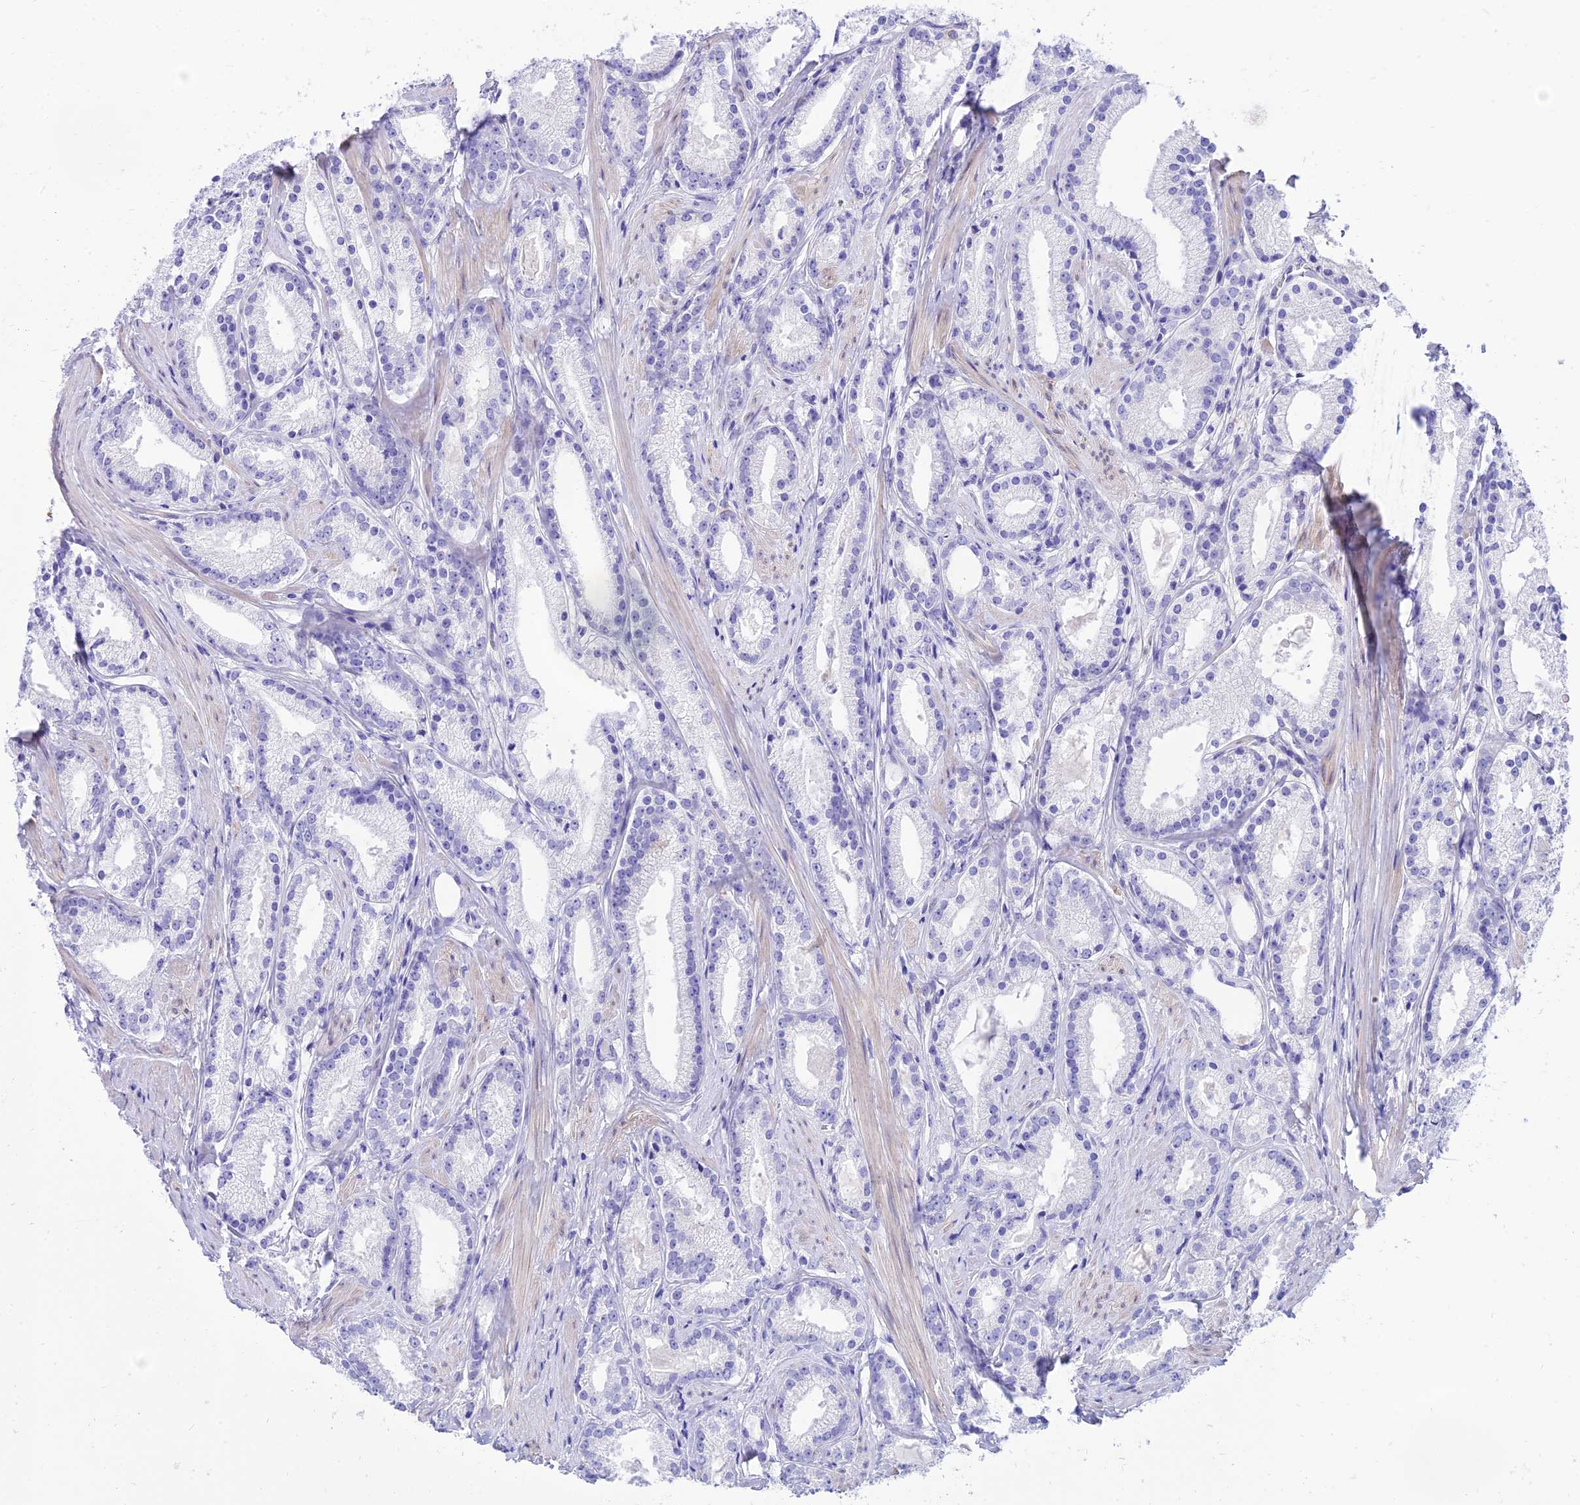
{"staining": {"intensity": "negative", "quantity": "none", "location": "none"}, "tissue": "prostate cancer", "cell_type": "Tumor cells", "image_type": "cancer", "snomed": [{"axis": "morphology", "description": "Adenocarcinoma, Low grade"}, {"axis": "topography", "description": "Prostate"}], "caption": "High magnification brightfield microscopy of prostate cancer (adenocarcinoma (low-grade)) stained with DAB (3,3'-diaminobenzidine) (brown) and counterstained with hematoxylin (blue): tumor cells show no significant staining. The staining is performed using DAB brown chromogen with nuclei counter-stained in using hematoxylin.", "gene": "TAC3", "patient": {"sex": "male", "age": 57}}